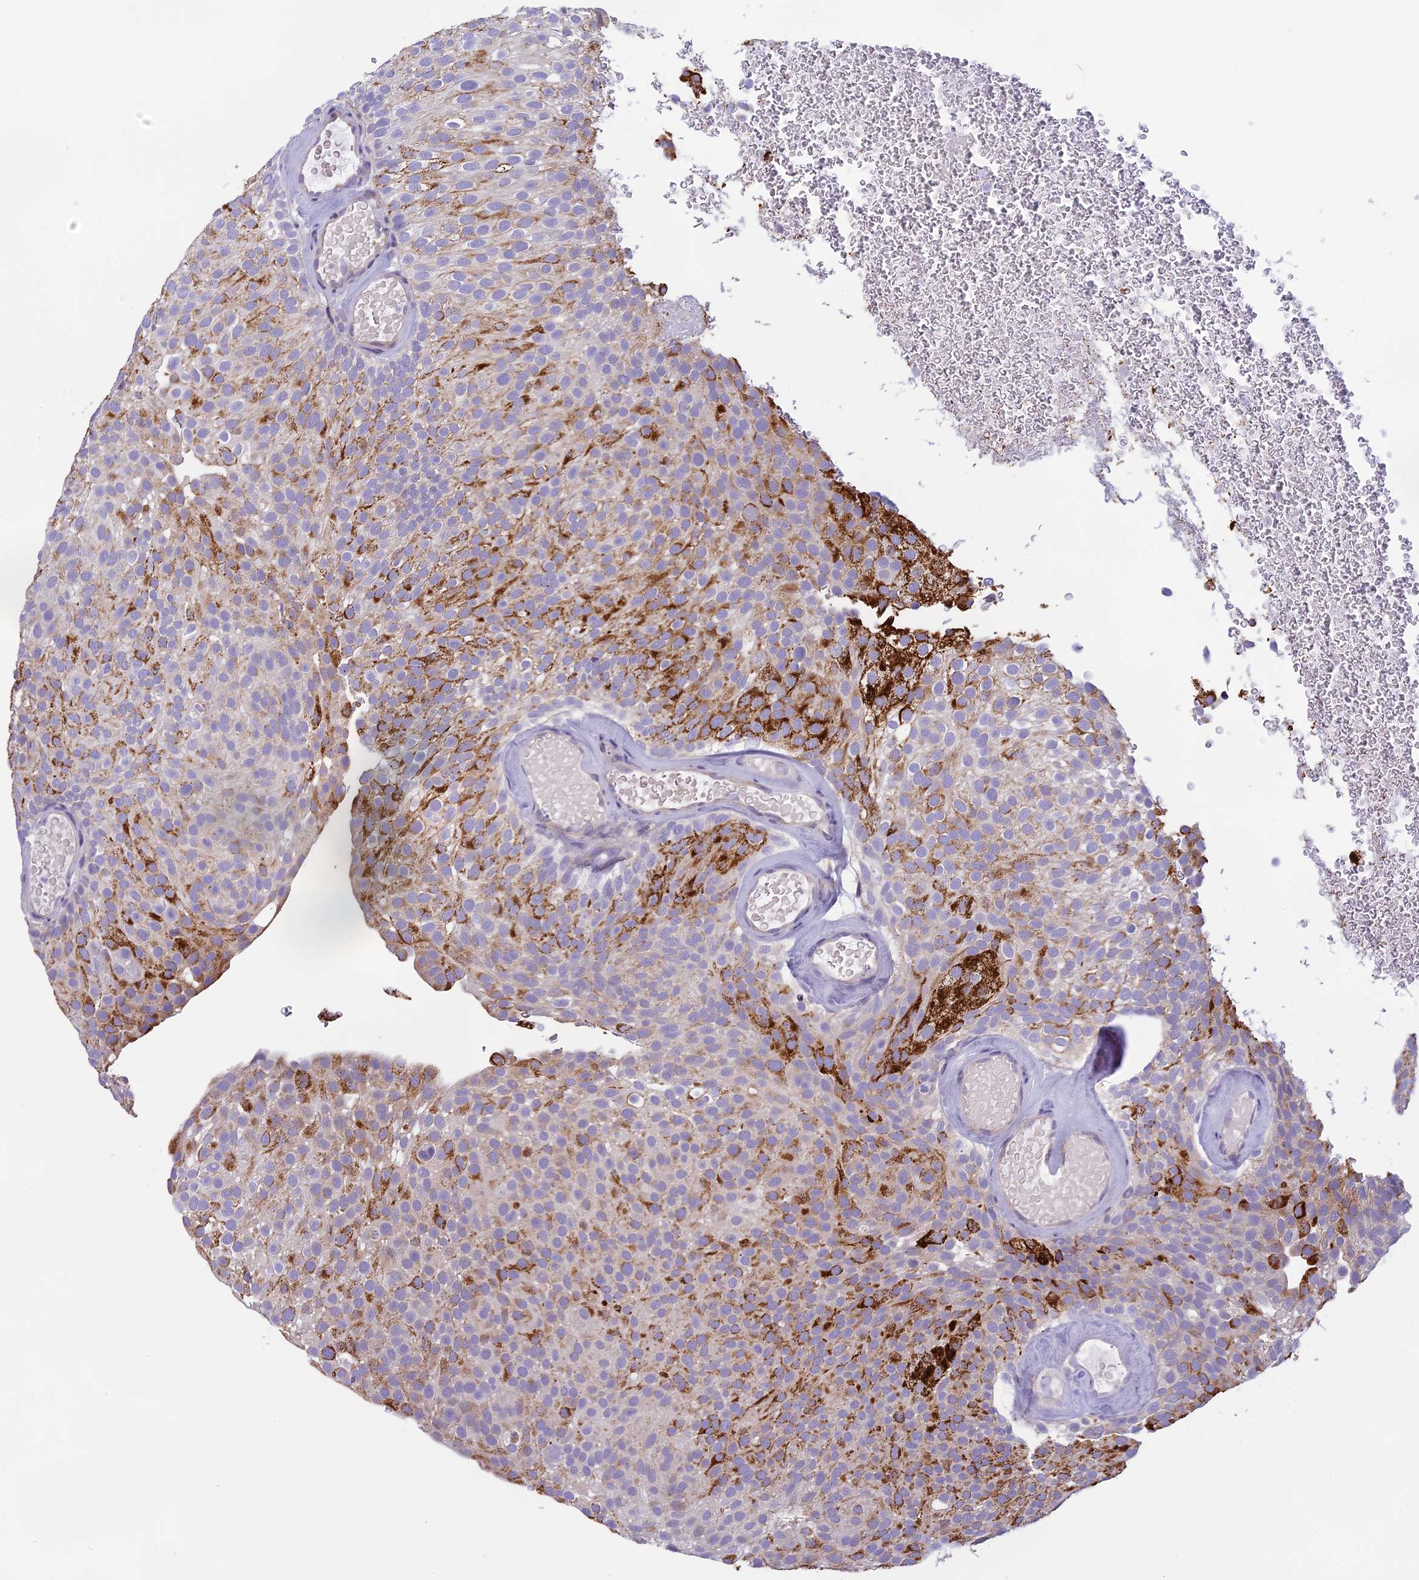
{"staining": {"intensity": "strong", "quantity": "<25%", "location": "cytoplasmic/membranous"}, "tissue": "urothelial cancer", "cell_type": "Tumor cells", "image_type": "cancer", "snomed": [{"axis": "morphology", "description": "Urothelial carcinoma, Low grade"}, {"axis": "topography", "description": "Urinary bladder"}], "caption": "A micrograph of urothelial cancer stained for a protein displays strong cytoplasmic/membranous brown staining in tumor cells.", "gene": "ARHGEF37", "patient": {"sex": "male", "age": 78}}